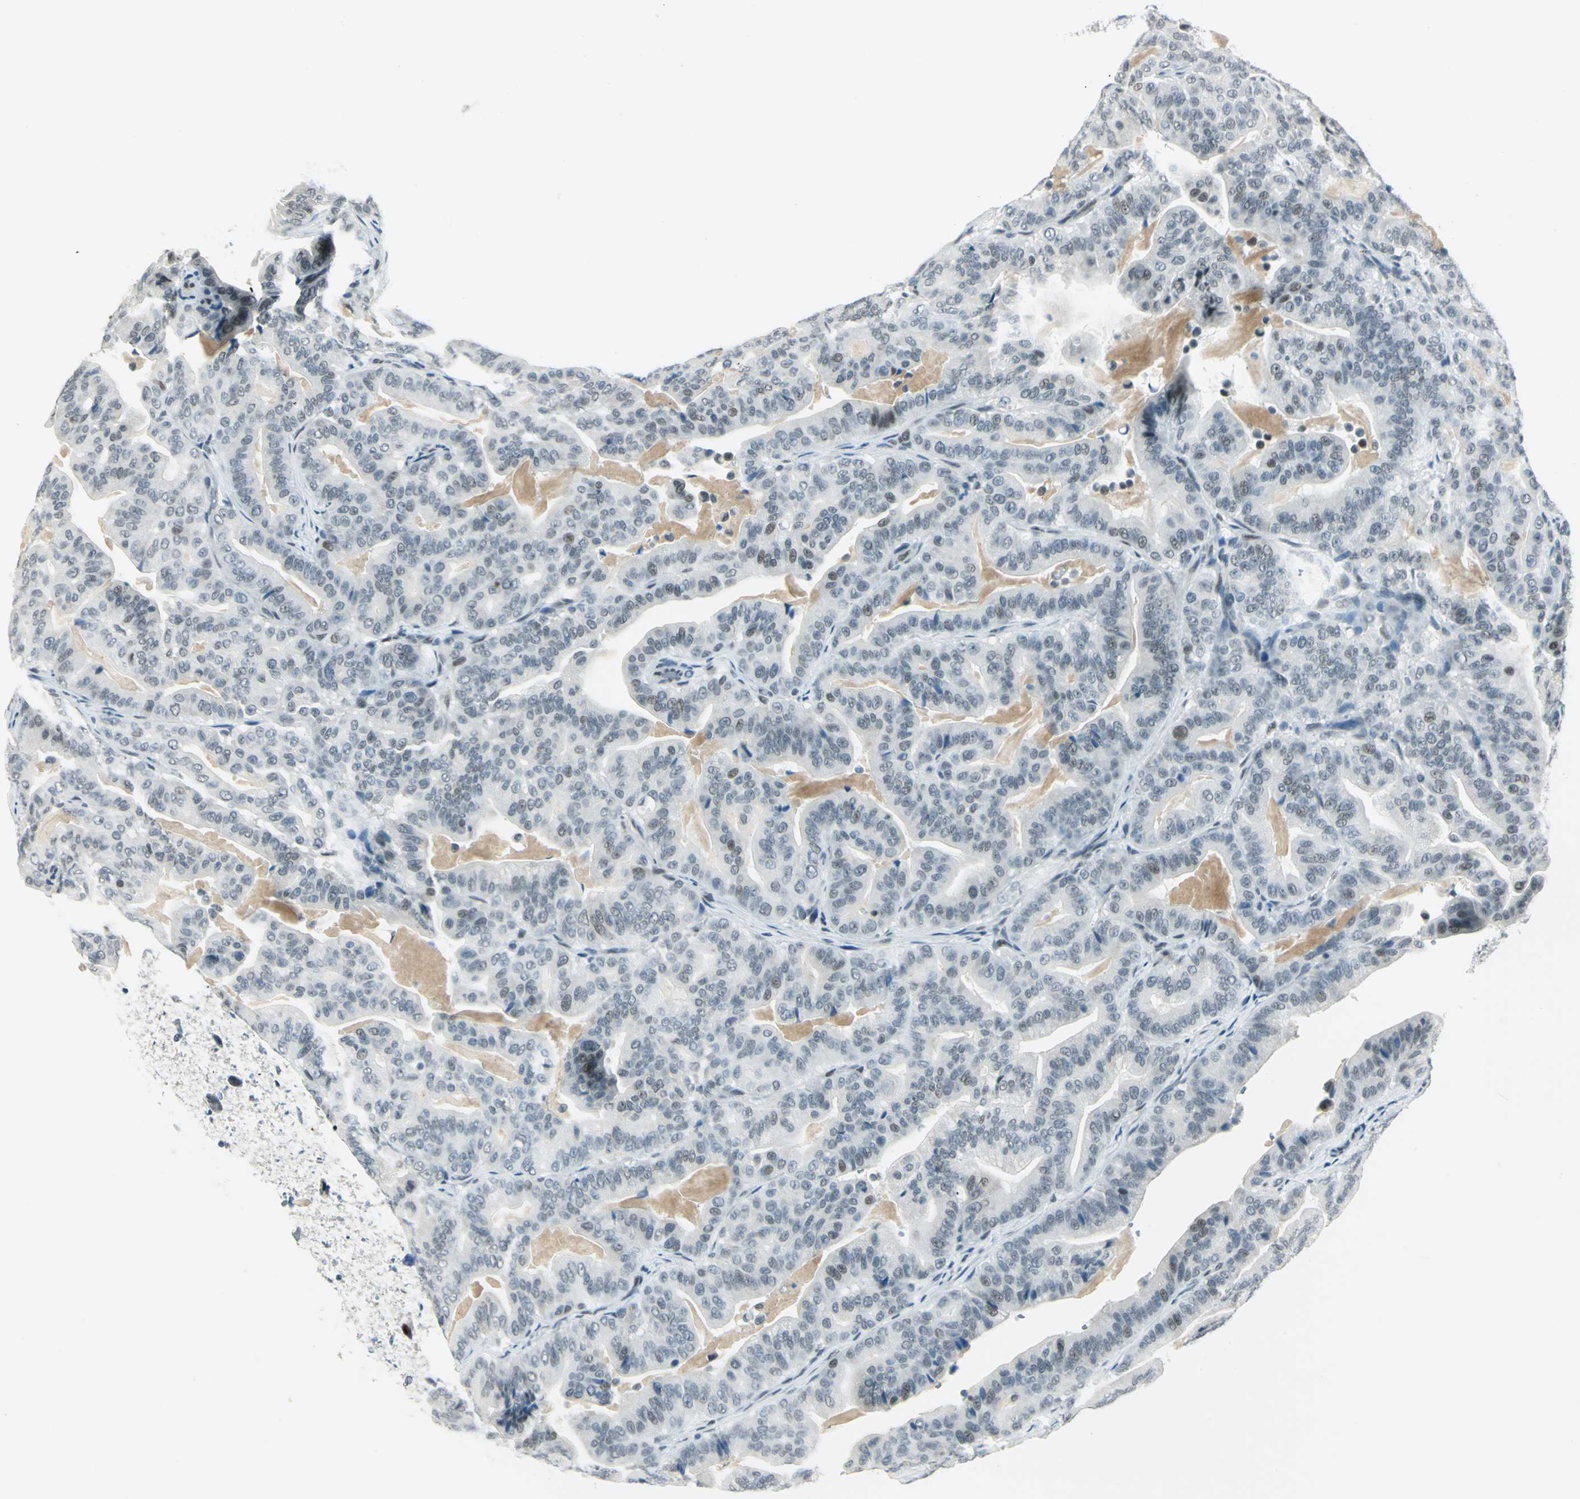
{"staining": {"intensity": "weak", "quantity": "<25%", "location": "nuclear"}, "tissue": "pancreatic cancer", "cell_type": "Tumor cells", "image_type": "cancer", "snomed": [{"axis": "morphology", "description": "Adenocarcinoma, NOS"}, {"axis": "topography", "description": "Pancreas"}], "caption": "A high-resolution micrograph shows IHC staining of pancreatic adenocarcinoma, which shows no significant expression in tumor cells.", "gene": "MTMR10", "patient": {"sex": "male", "age": 63}}